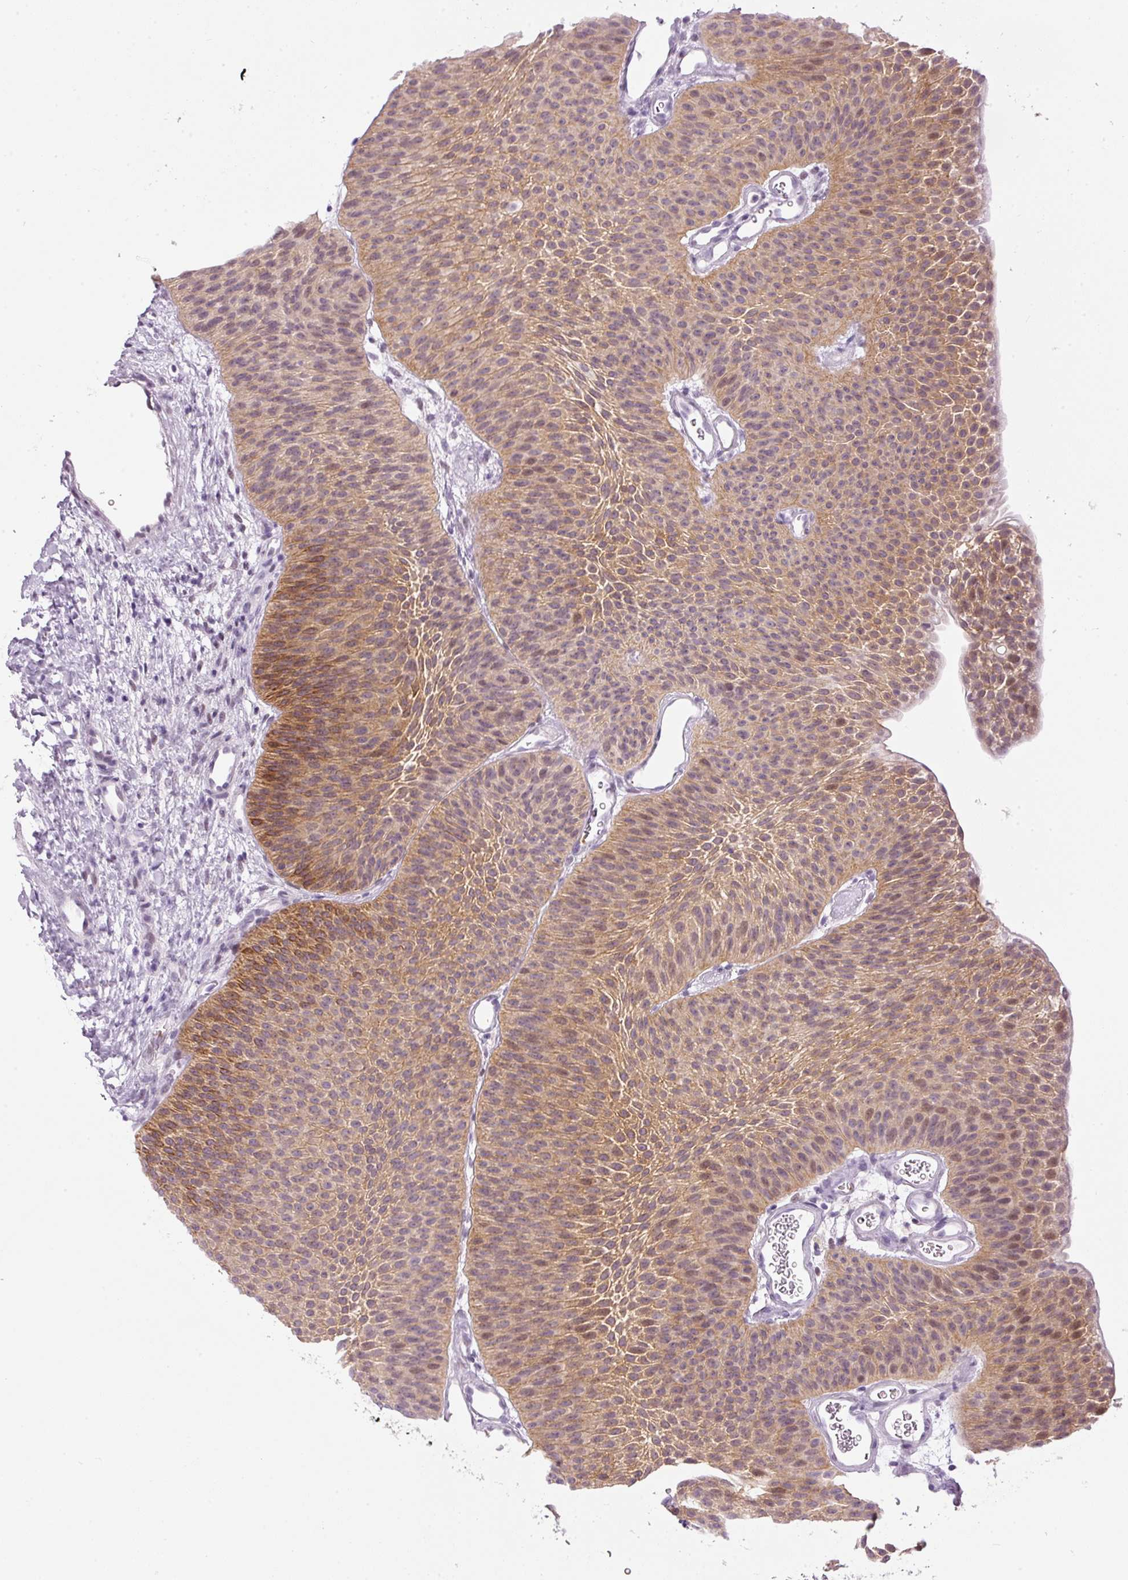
{"staining": {"intensity": "moderate", "quantity": ">75%", "location": "cytoplasmic/membranous,nuclear"}, "tissue": "urothelial cancer", "cell_type": "Tumor cells", "image_type": "cancer", "snomed": [{"axis": "morphology", "description": "Urothelial carcinoma, Low grade"}, {"axis": "topography", "description": "Urinary bladder"}], "caption": "DAB immunohistochemical staining of urothelial cancer shows moderate cytoplasmic/membranous and nuclear protein staining in approximately >75% of tumor cells.", "gene": "SRC", "patient": {"sex": "female", "age": 60}}